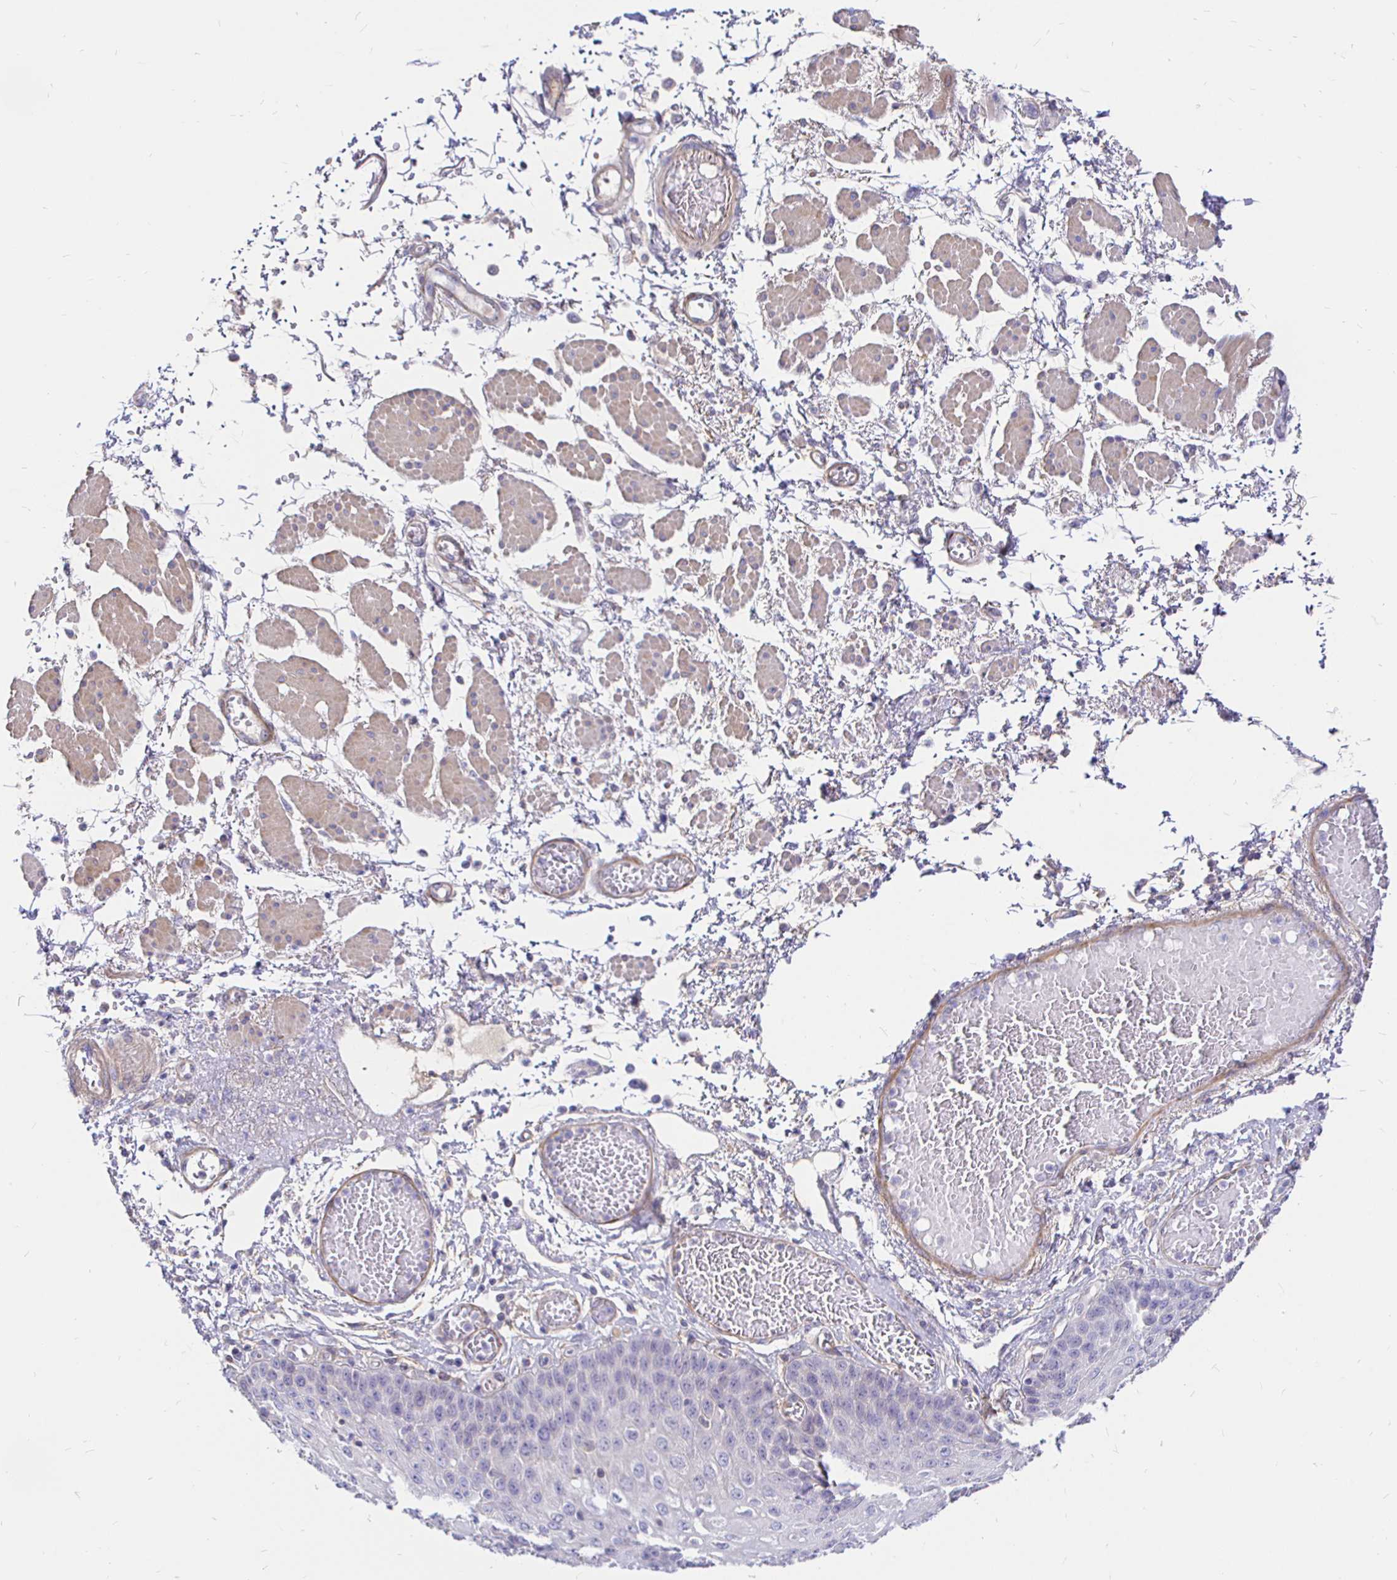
{"staining": {"intensity": "negative", "quantity": "none", "location": "none"}, "tissue": "esophagus", "cell_type": "Squamous epithelial cells", "image_type": "normal", "snomed": [{"axis": "morphology", "description": "Normal tissue, NOS"}, {"axis": "morphology", "description": "Adenocarcinoma, NOS"}, {"axis": "topography", "description": "Esophagus"}], "caption": "Immunohistochemistry (IHC) of benign human esophagus demonstrates no expression in squamous epithelial cells.", "gene": "PALM2AKAP2", "patient": {"sex": "male", "age": 81}}